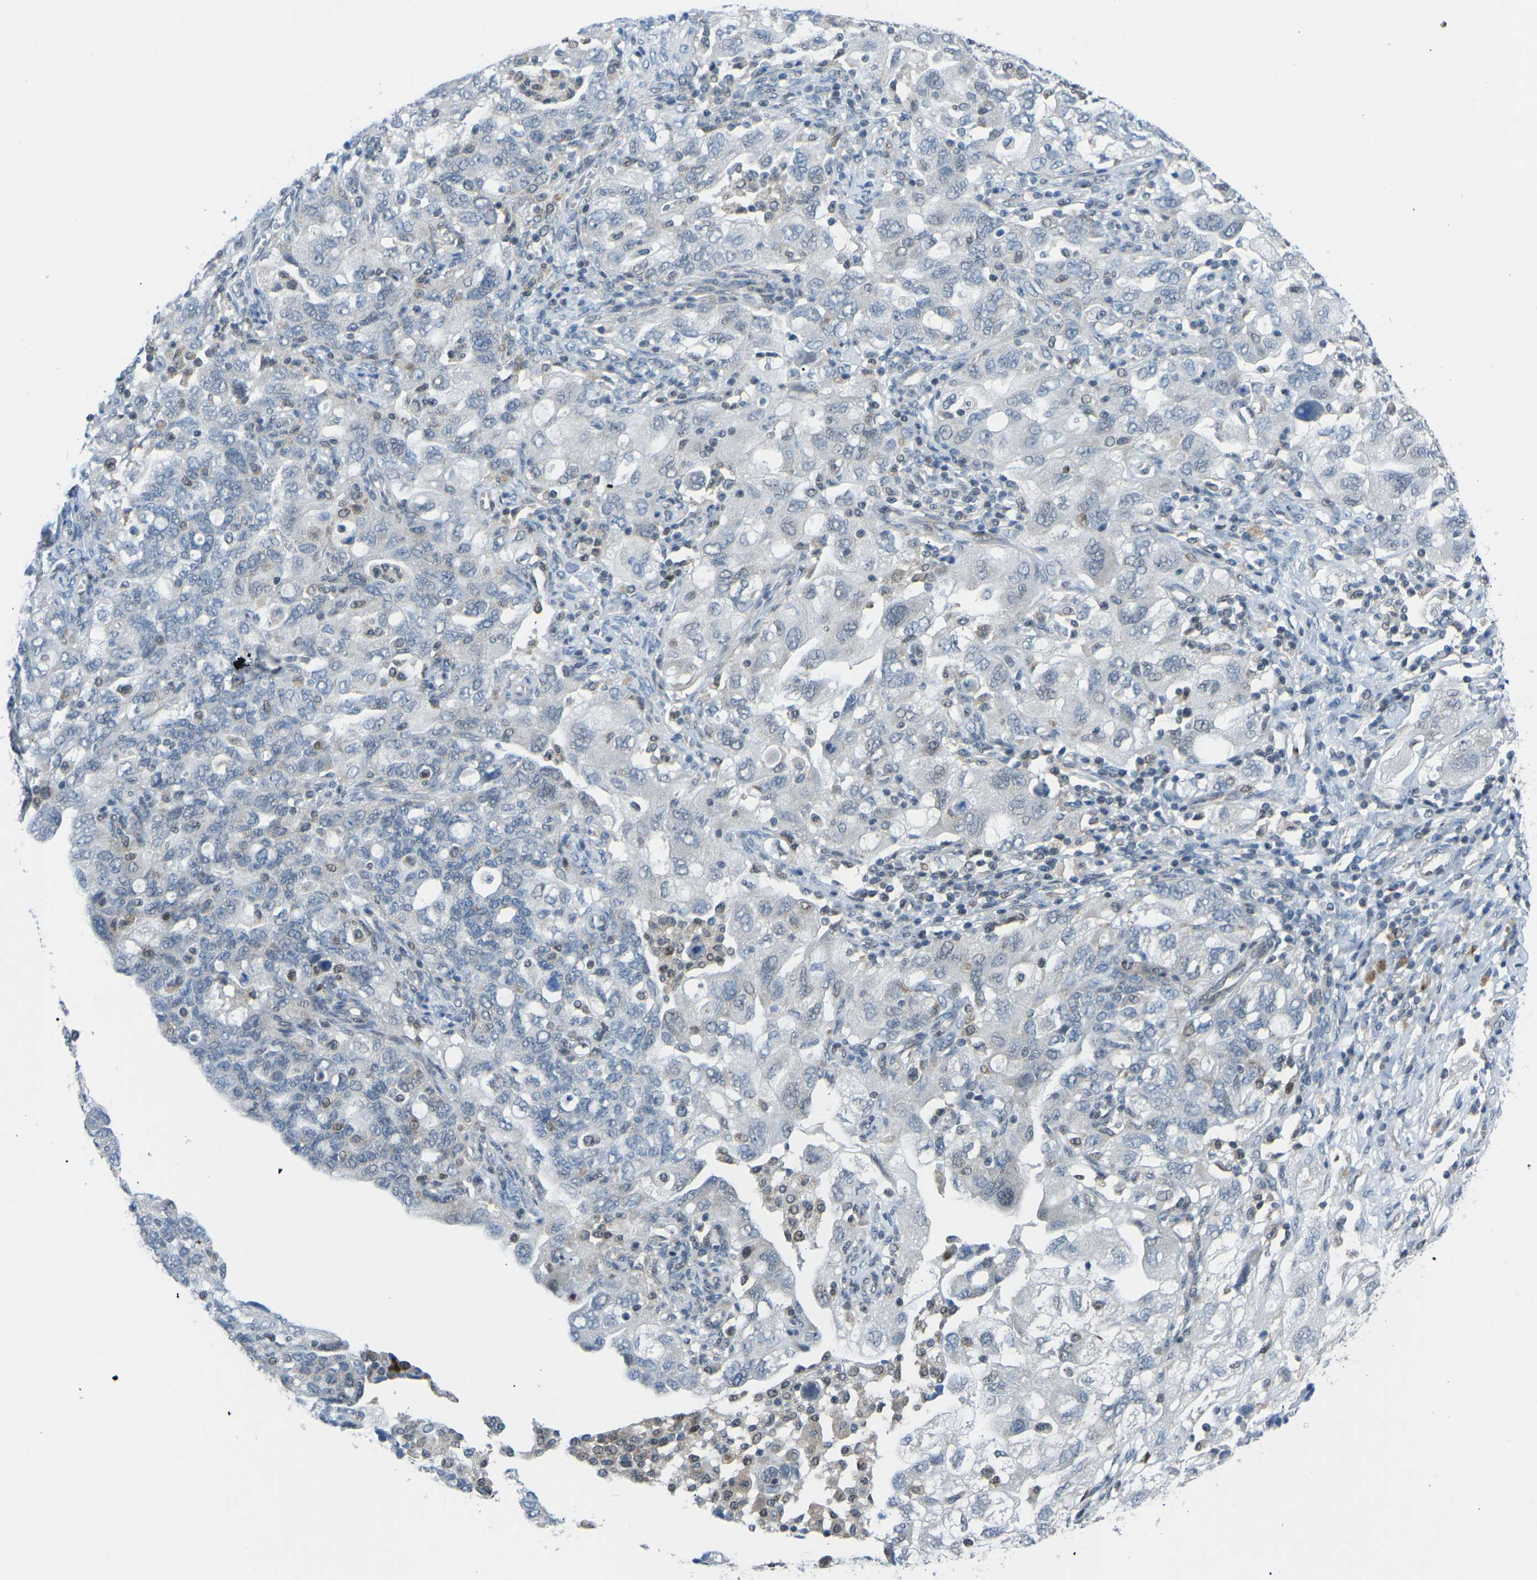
{"staining": {"intensity": "negative", "quantity": "none", "location": "none"}, "tissue": "ovarian cancer", "cell_type": "Tumor cells", "image_type": "cancer", "snomed": [{"axis": "morphology", "description": "Carcinoma, NOS"}, {"axis": "morphology", "description": "Cystadenocarcinoma, serous, NOS"}, {"axis": "topography", "description": "Ovary"}], "caption": "Image shows no significant protein expression in tumor cells of serous cystadenocarcinoma (ovarian). (Brightfield microscopy of DAB IHC at high magnification).", "gene": "MBNL1", "patient": {"sex": "female", "age": 69}}